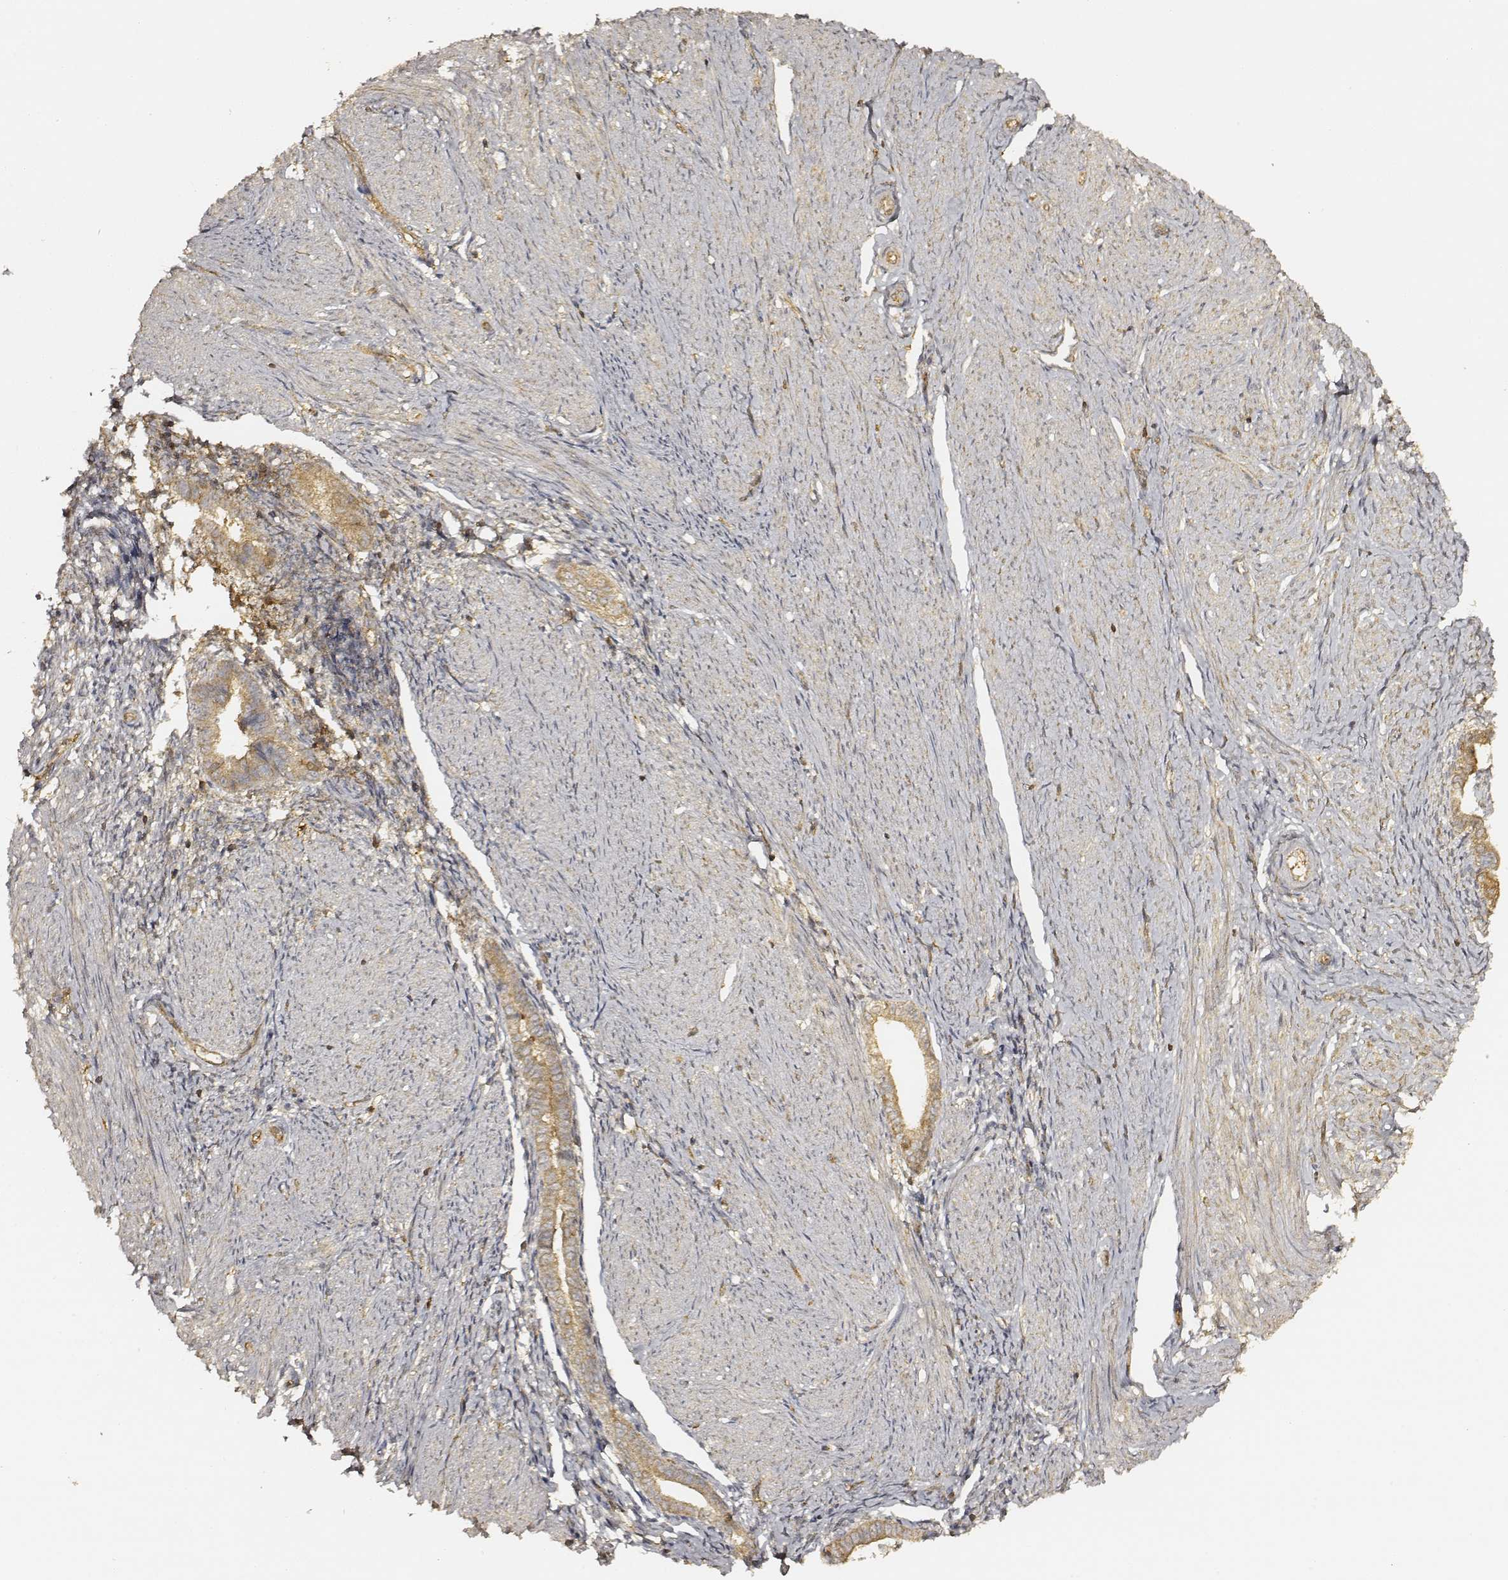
{"staining": {"intensity": "moderate", "quantity": ">75%", "location": "cytoplasmic/membranous"}, "tissue": "endometrium", "cell_type": "Cells in endometrial stroma", "image_type": "normal", "snomed": [{"axis": "morphology", "description": "Normal tissue, NOS"}, {"axis": "topography", "description": "Endometrium"}], "caption": "A medium amount of moderate cytoplasmic/membranous staining is present in approximately >75% of cells in endometrial stroma in normal endometrium.", "gene": "CARS1", "patient": {"sex": "female", "age": 37}}